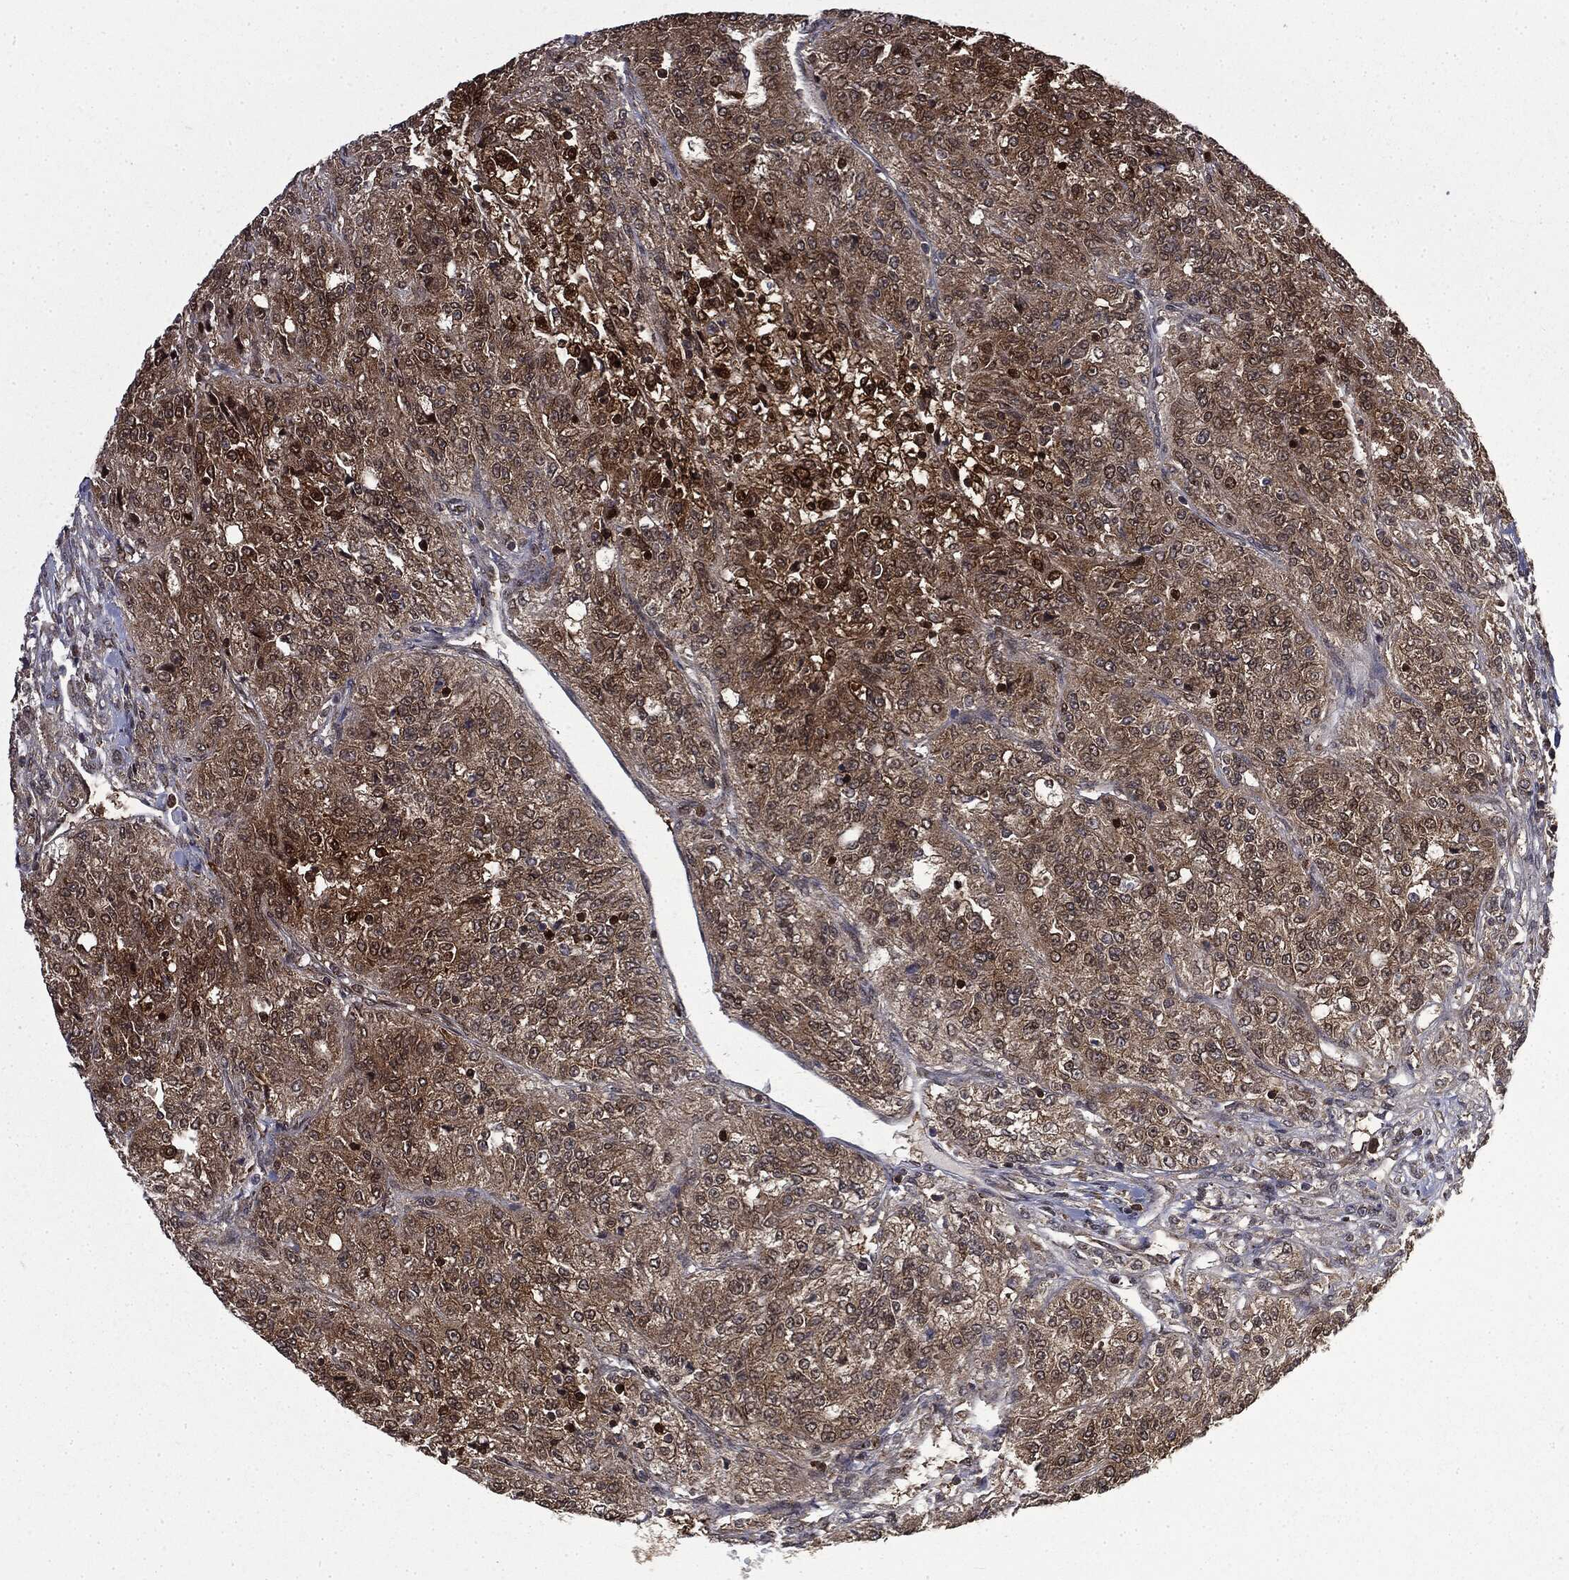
{"staining": {"intensity": "moderate", "quantity": ">75%", "location": "cytoplasmic/membranous"}, "tissue": "renal cancer", "cell_type": "Tumor cells", "image_type": "cancer", "snomed": [{"axis": "morphology", "description": "Adenocarcinoma, NOS"}, {"axis": "topography", "description": "Kidney"}], "caption": "Renal adenocarcinoma was stained to show a protein in brown. There is medium levels of moderate cytoplasmic/membranous positivity in about >75% of tumor cells.", "gene": "GPI", "patient": {"sex": "female", "age": 63}}